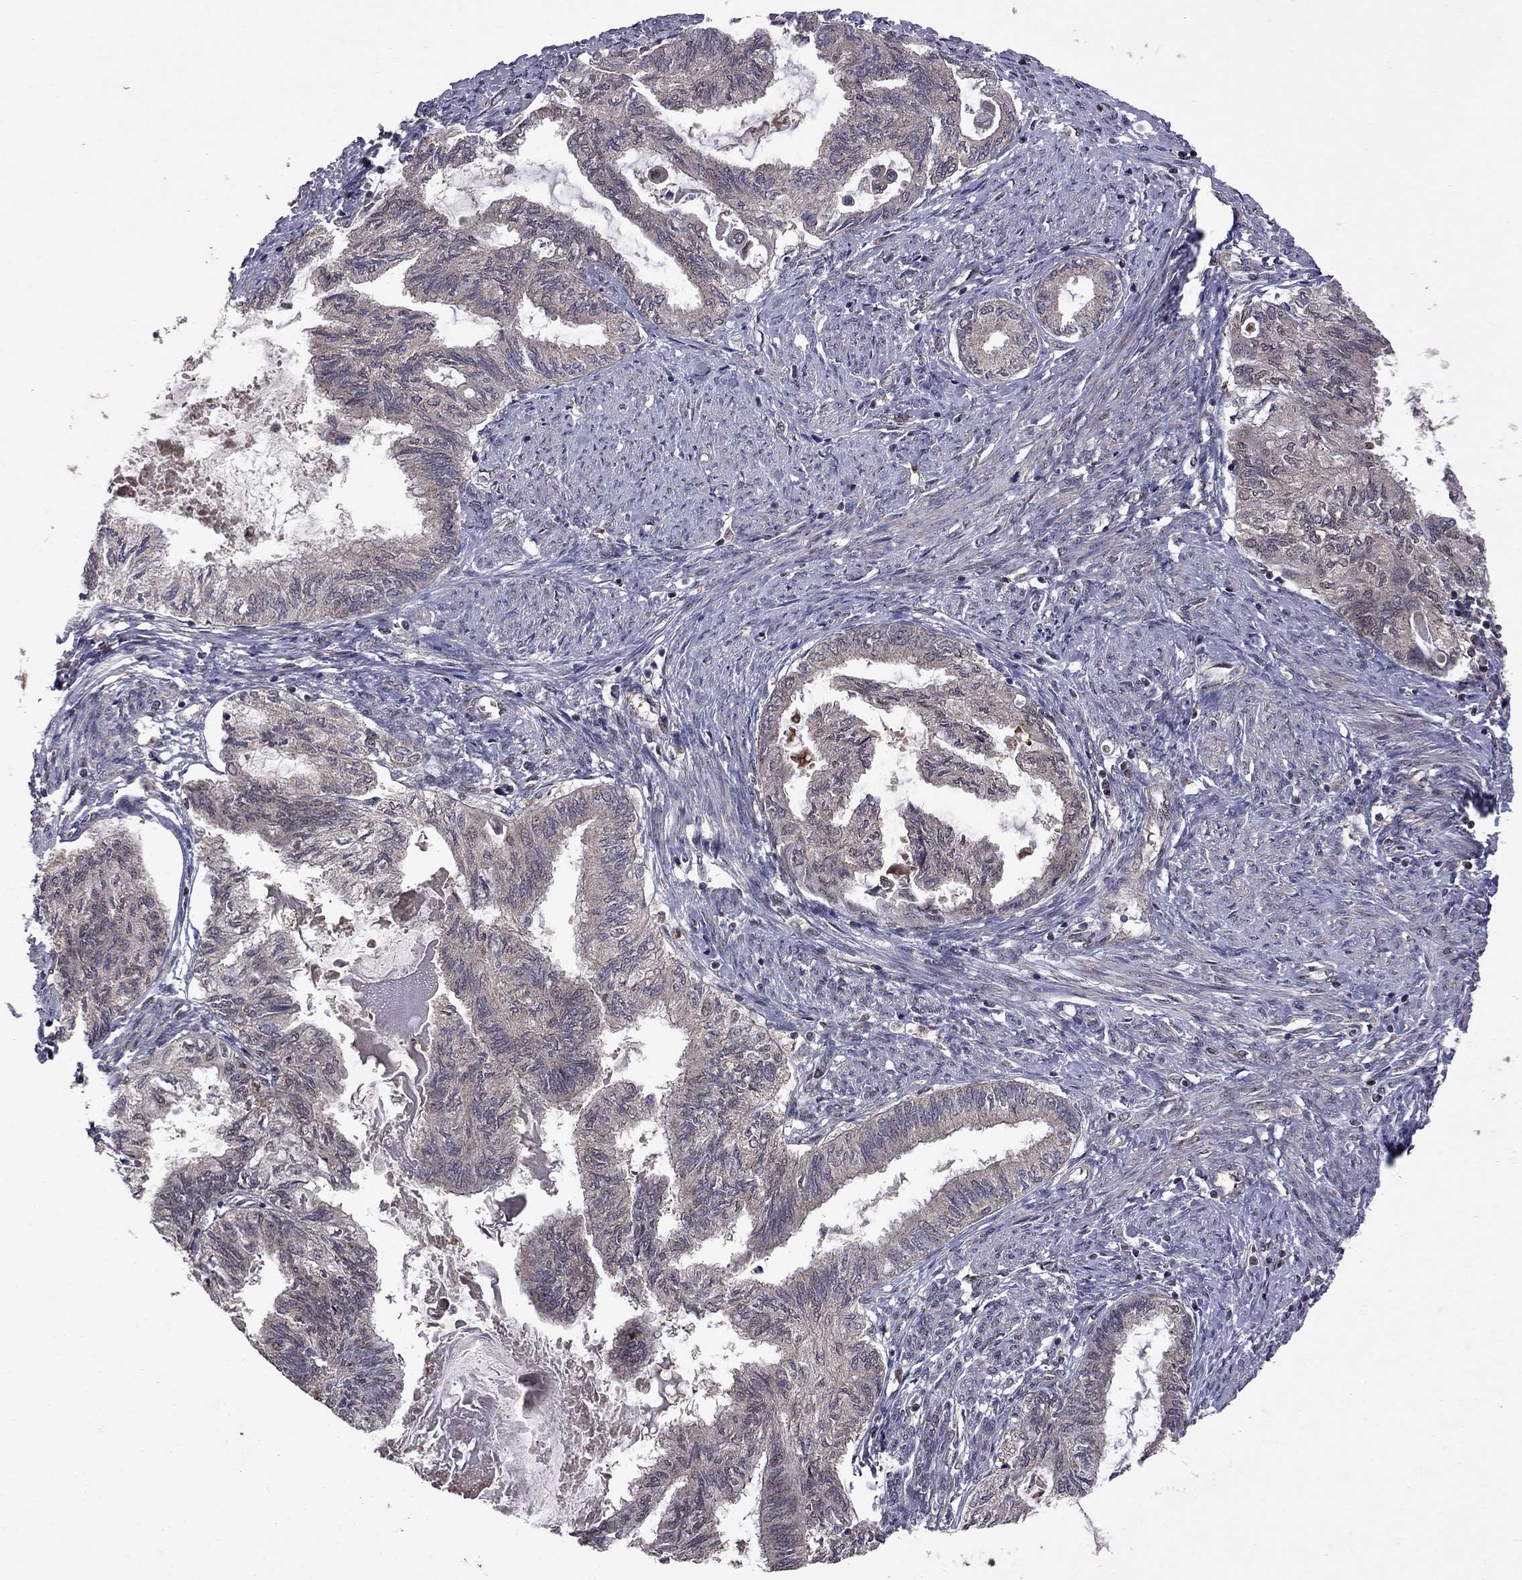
{"staining": {"intensity": "negative", "quantity": "none", "location": "none"}, "tissue": "endometrial cancer", "cell_type": "Tumor cells", "image_type": "cancer", "snomed": [{"axis": "morphology", "description": "Adenocarcinoma, NOS"}, {"axis": "topography", "description": "Endometrium"}], "caption": "The immunohistochemistry (IHC) histopathology image has no significant staining in tumor cells of endometrial cancer tissue.", "gene": "IPP", "patient": {"sex": "female", "age": 86}}